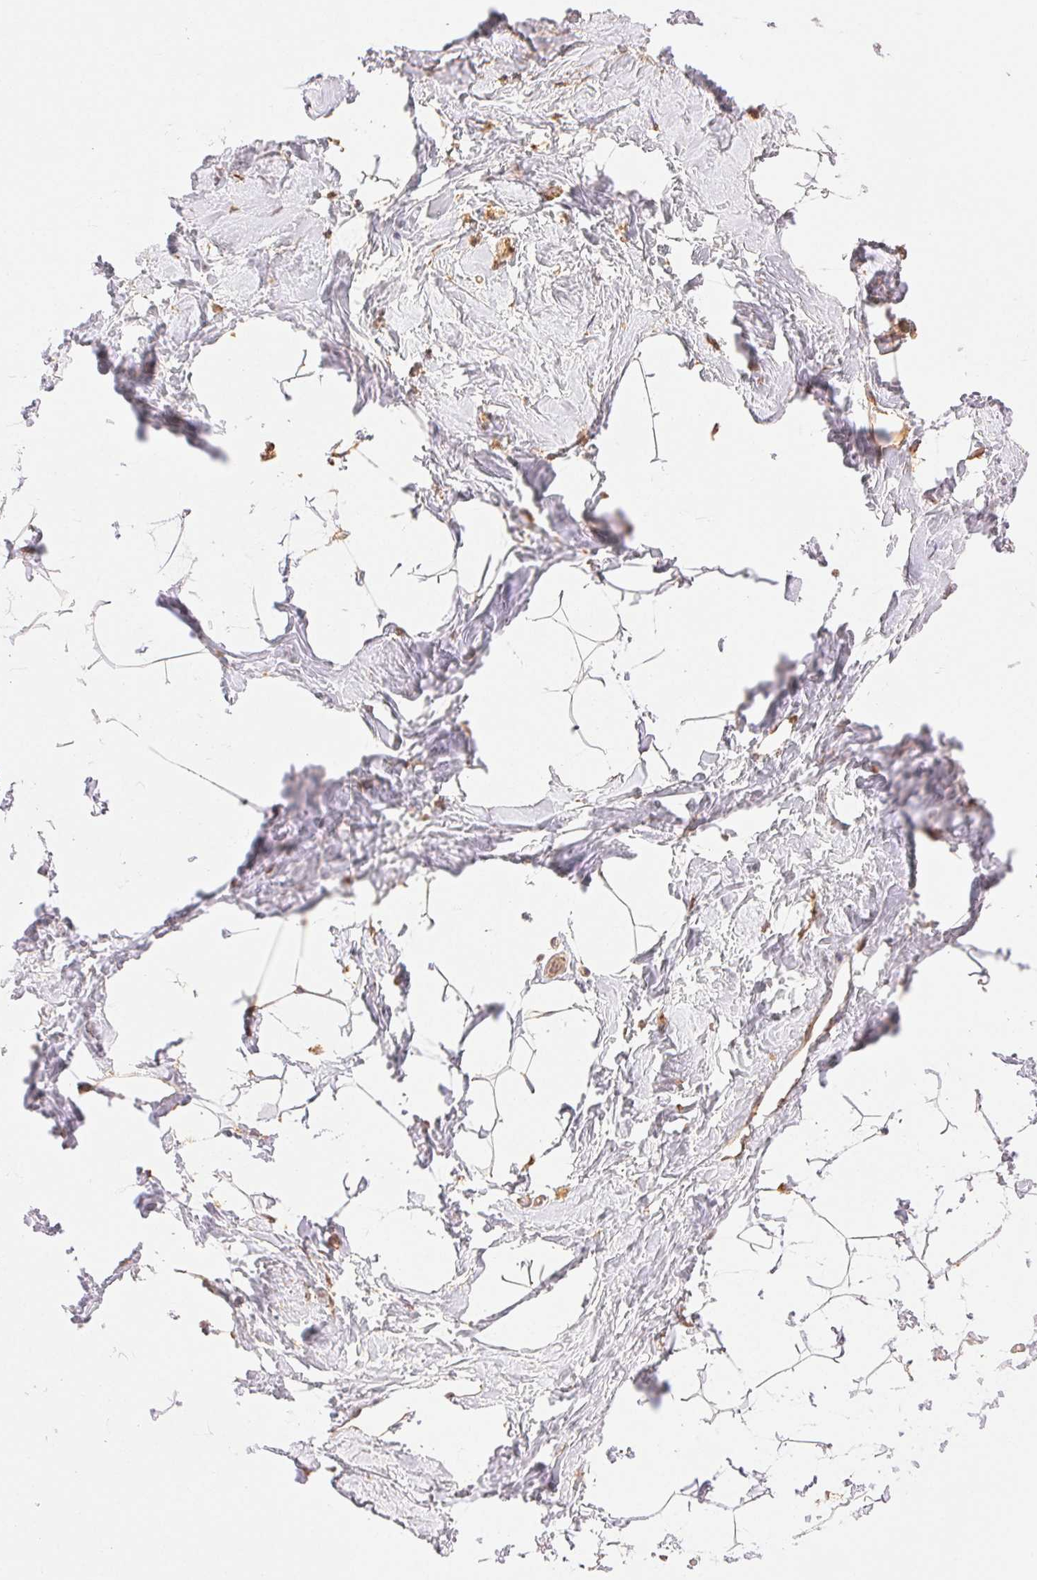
{"staining": {"intensity": "negative", "quantity": "none", "location": "none"}, "tissue": "breast", "cell_type": "Adipocytes", "image_type": "normal", "snomed": [{"axis": "morphology", "description": "Normal tissue, NOS"}, {"axis": "topography", "description": "Breast"}], "caption": "High power microscopy photomicrograph of an immunohistochemistry micrograph of normal breast, revealing no significant expression in adipocytes. Brightfield microscopy of immunohistochemistry stained with DAB (3,3'-diaminobenzidine) (brown) and hematoxylin (blue), captured at high magnification.", "gene": "ENTREP1", "patient": {"sex": "female", "age": 32}}